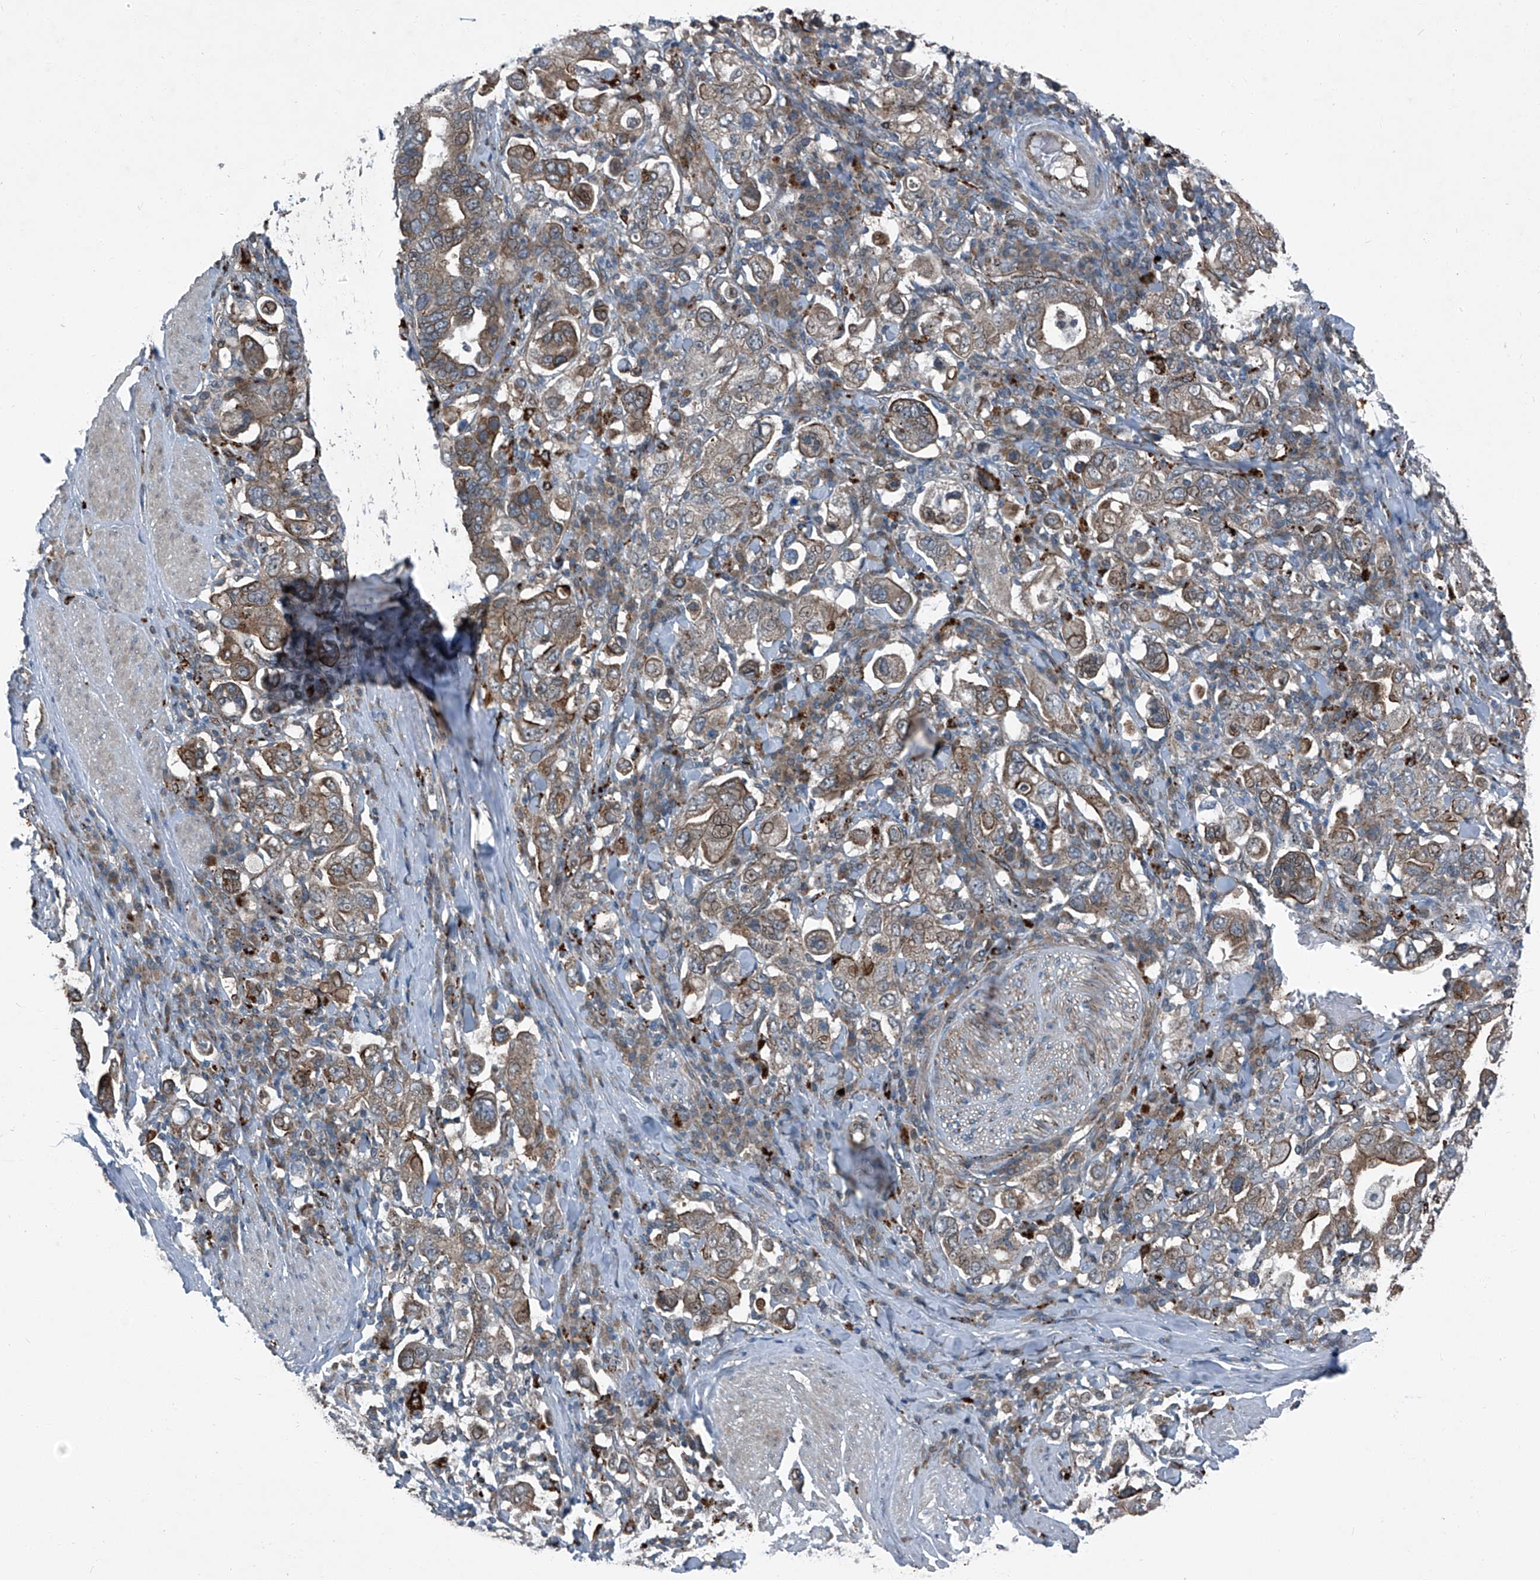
{"staining": {"intensity": "moderate", "quantity": ">75%", "location": "cytoplasmic/membranous"}, "tissue": "stomach cancer", "cell_type": "Tumor cells", "image_type": "cancer", "snomed": [{"axis": "morphology", "description": "Adenocarcinoma, NOS"}, {"axis": "topography", "description": "Stomach, upper"}], "caption": "About >75% of tumor cells in human stomach cancer demonstrate moderate cytoplasmic/membranous protein expression as visualized by brown immunohistochemical staining.", "gene": "SENP2", "patient": {"sex": "male", "age": 62}}